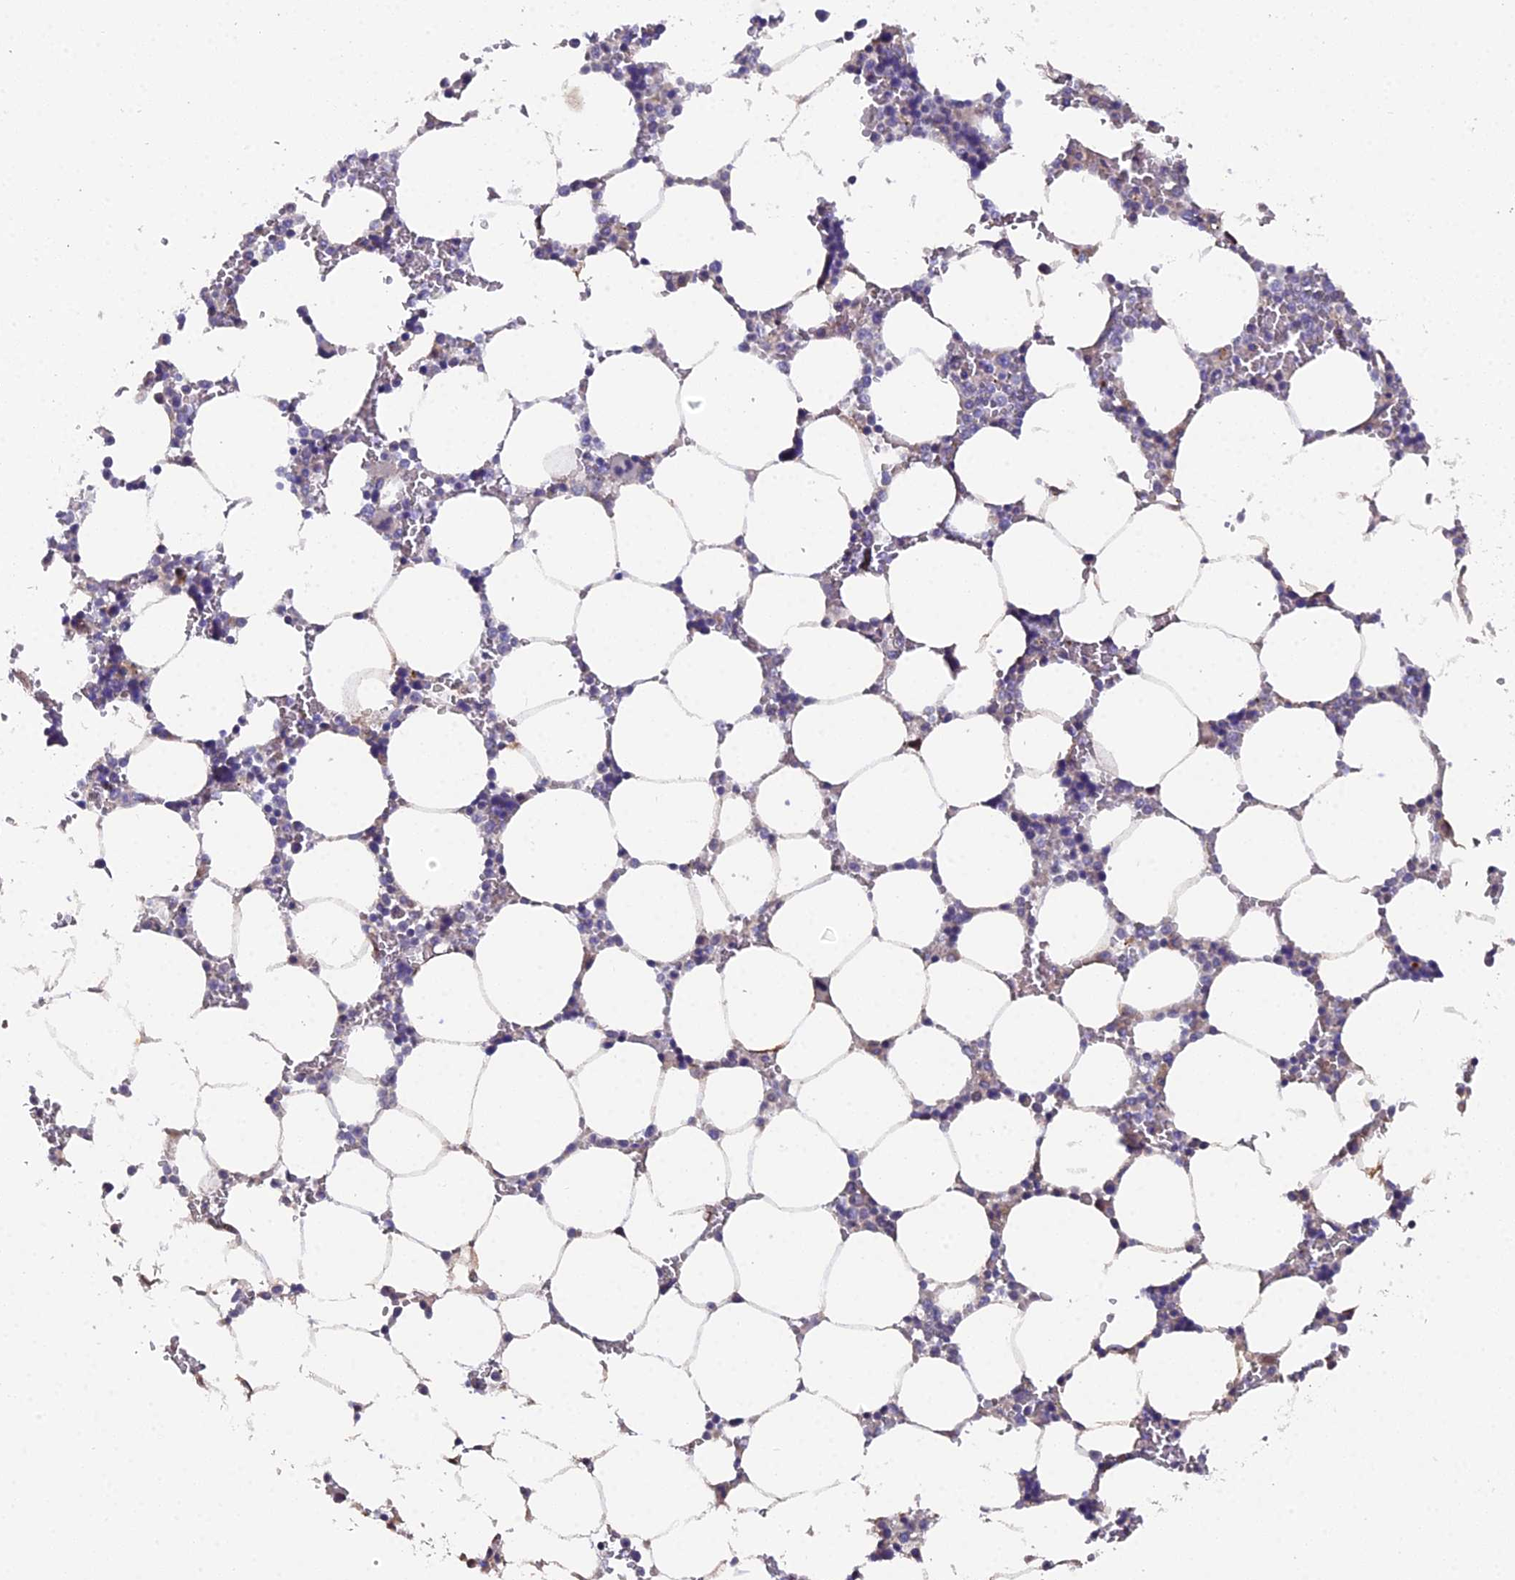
{"staining": {"intensity": "strong", "quantity": "<25%", "location": "cytoplasmic/membranous,nuclear"}, "tissue": "bone marrow", "cell_type": "Hematopoietic cells", "image_type": "normal", "snomed": [{"axis": "morphology", "description": "Normal tissue, NOS"}, {"axis": "topography", "description": "Bone marrow"}], "caption": "This is a histology image of immunohistochemistry (IHC) staining of normal bone marrow, which shows strong expression in the cytoplasmic/membranous,nuclear of hematopoietic cells.", "gene": "RAB28", "patient": {"sex": "male", "age": 64}}